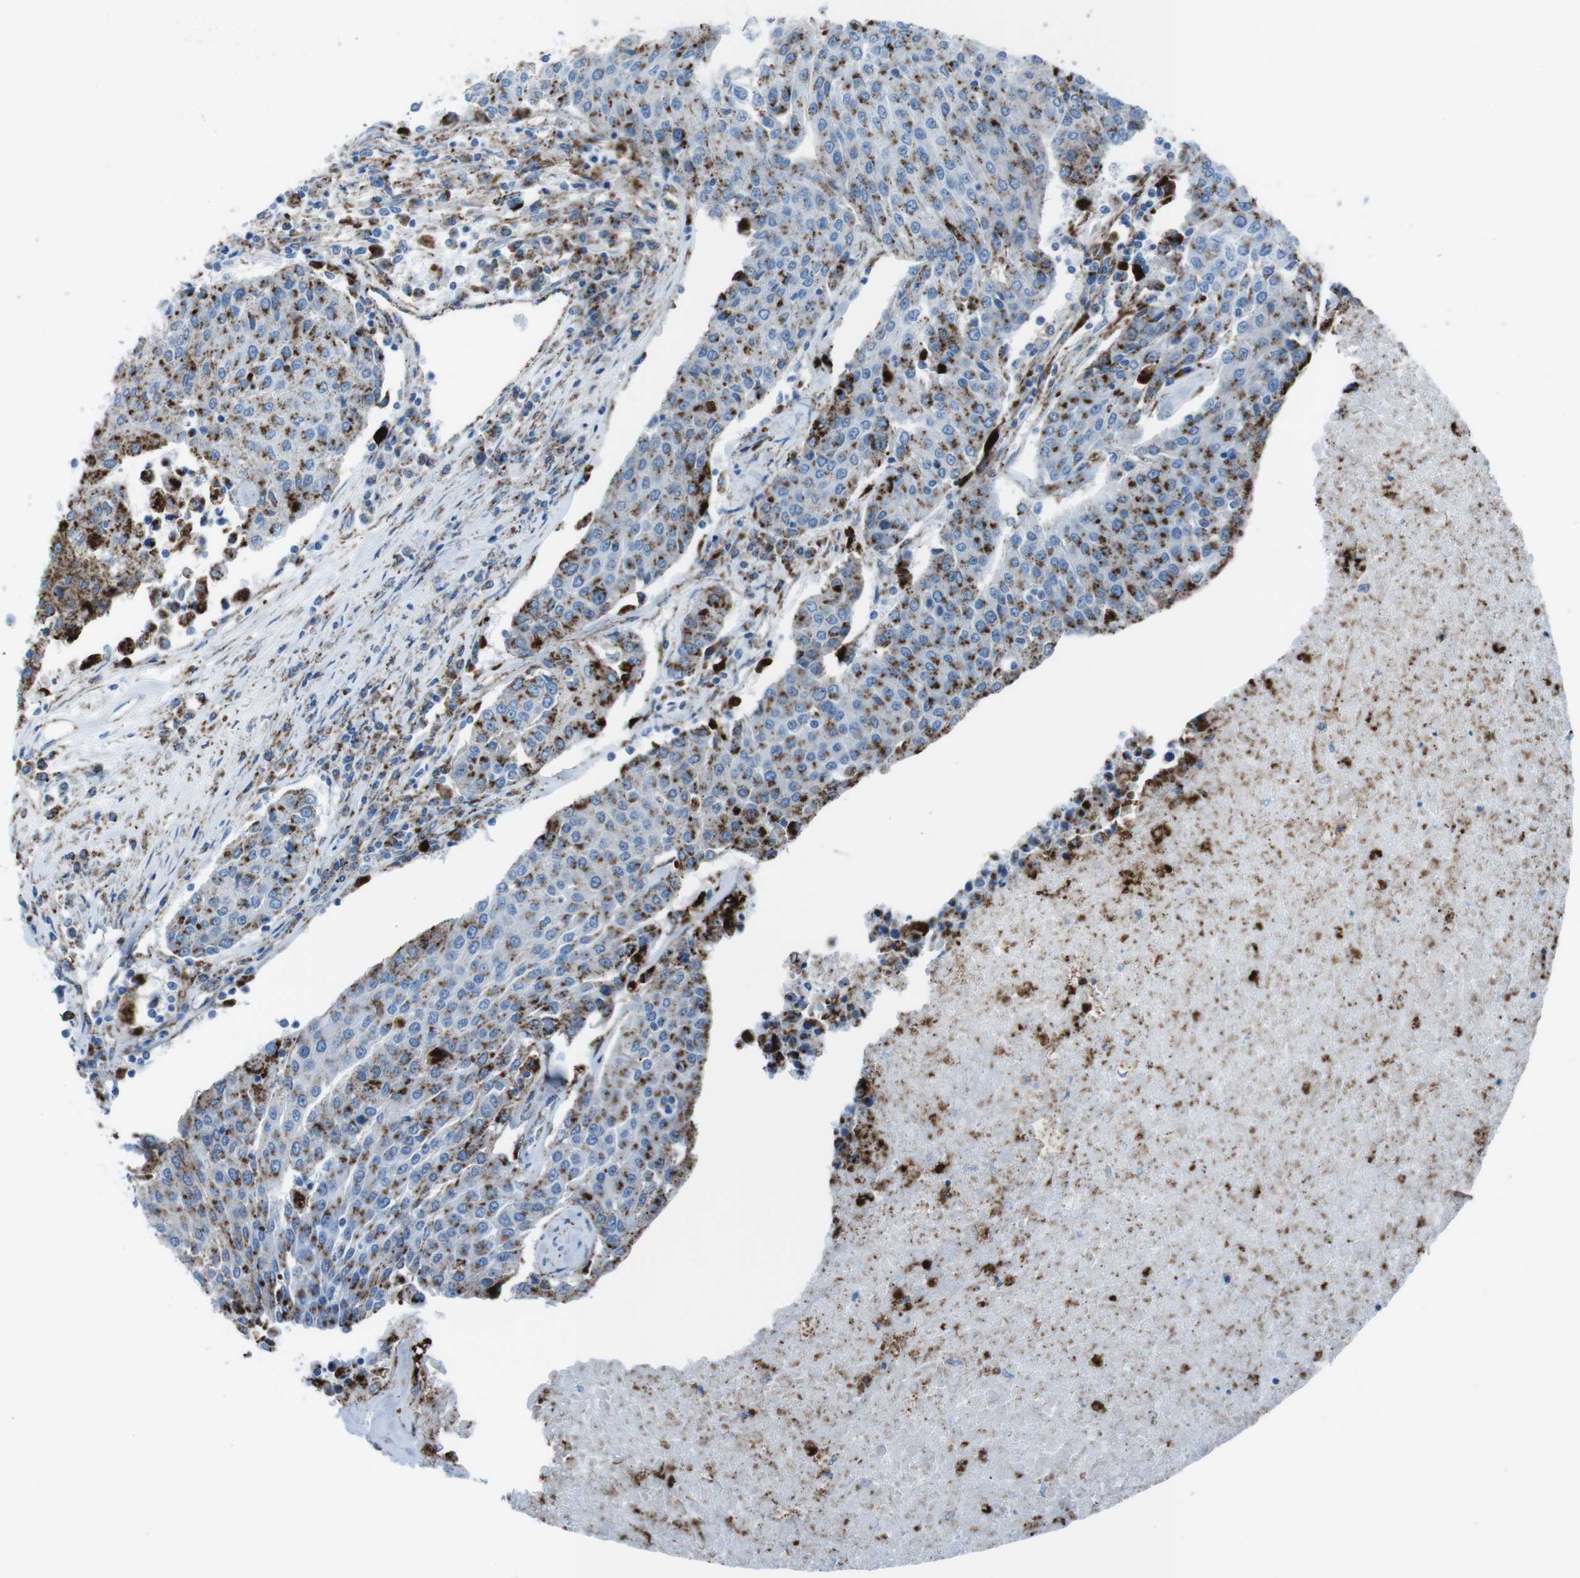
{"staining": {"intensity": "moderate", "quantity": ">75%", "location": "cytoplasmic/membranous"}, "tissue": "urothelial cancer", "cell_type": "Tumor cells", "image_type": "cancer", "snomed": [{"axis": "morphology", "description": "Urothelial carcinoma, High grade"}, {"axis": "topography", "description": "Urinary bladder"}], "caption": "DAB immunohistochemical staining of urothelial carcinoma (high-grade) demonstrates moderate cytoplasmic/membranous protein expression in approximately >75% of tumor cells.", "gene": "SCARB2", "patient": {"sex": "female", "age": 85}}